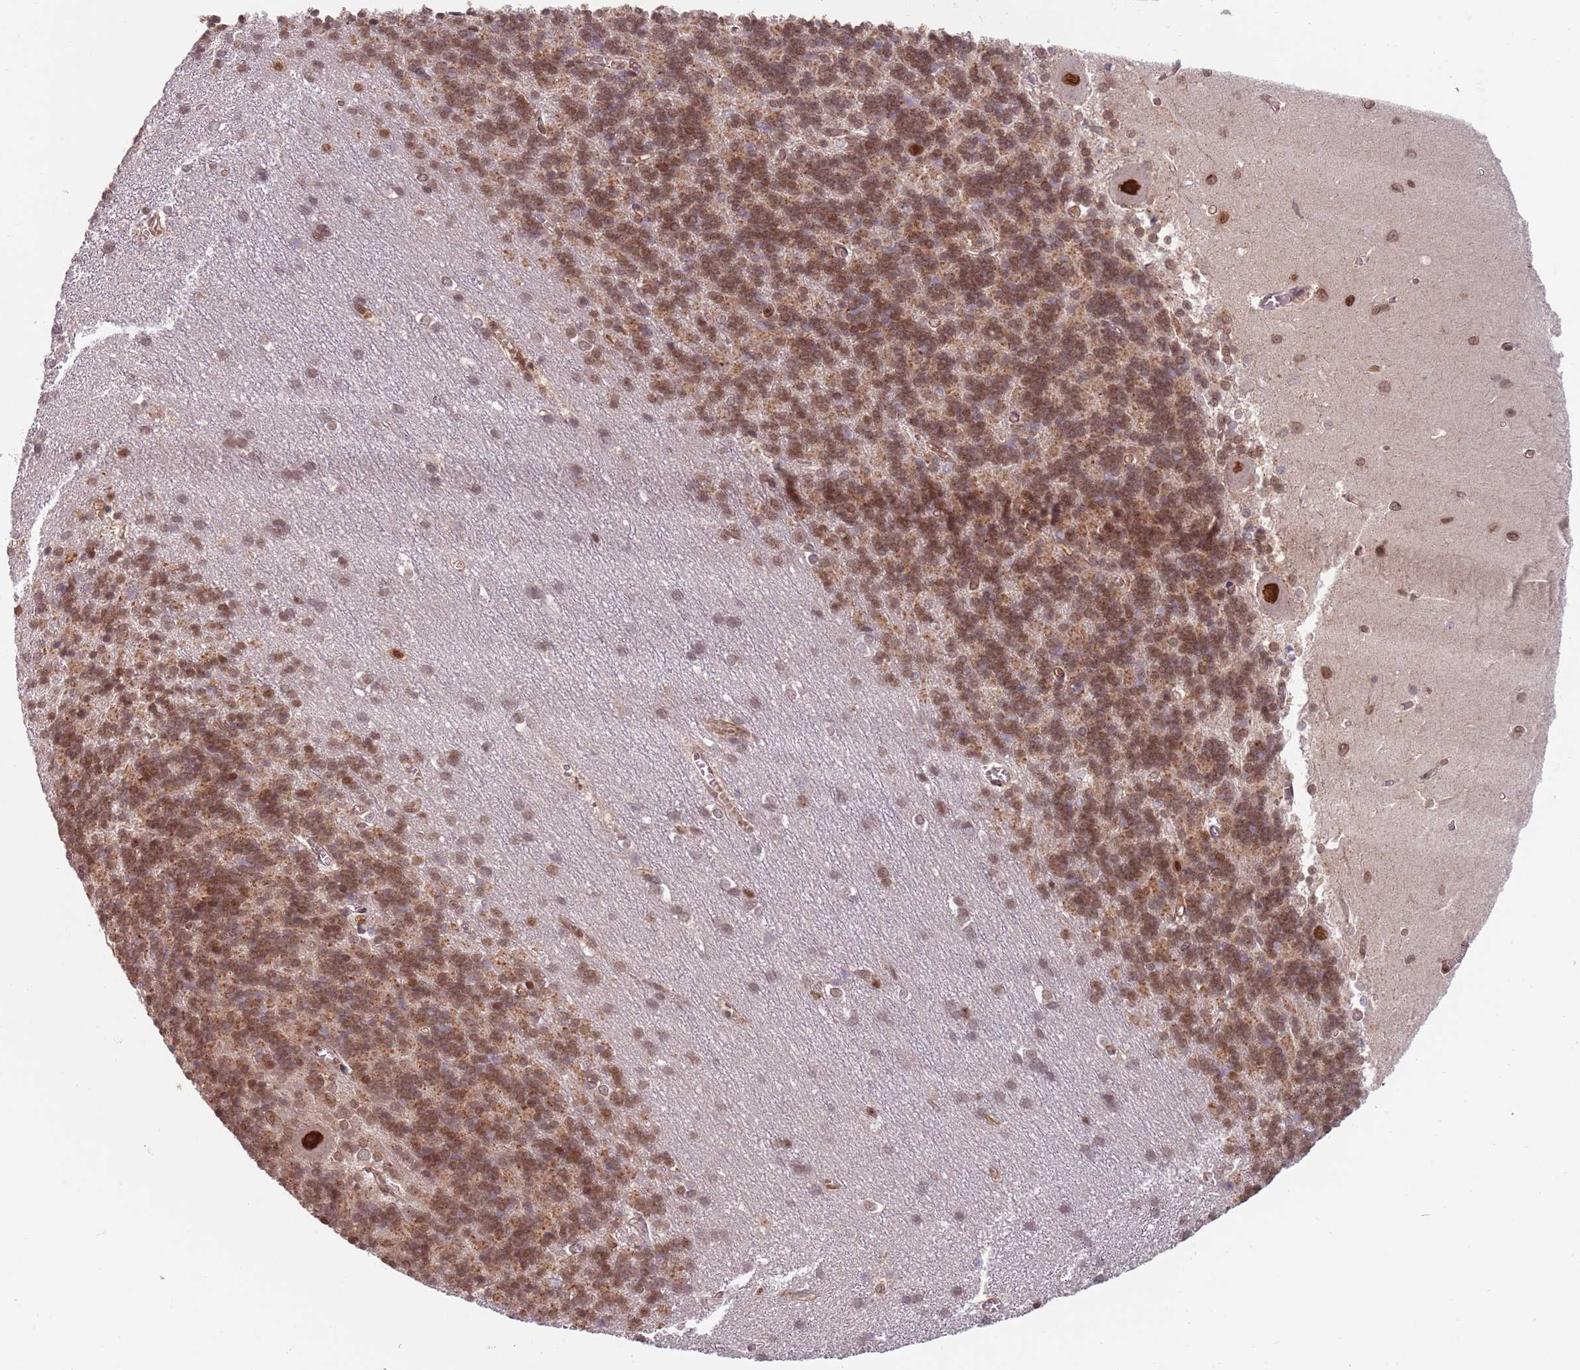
{"staining": {"intensity": "moderate", "quantity": ">75%", "location": "cytoplasmic/membranous,nuclear"}, "tissue": "cerebellum", "cell_type": "Cells in granular layer", "image_type": "normal", "snomed": [{"axis": "morphology", "description": "Normal tissue, NOS"}, {"axis": "topography", "description": "Cerebellum"}], "caption": "DAB immunohistochemical staining of benign human cerebellum displays moderate cytoplasmic/membranous,nuclear protein staining in approximately >75% of cells in granular layer.", "gene": "NUP50", "patient": {"sex": "male", "age": 37}}